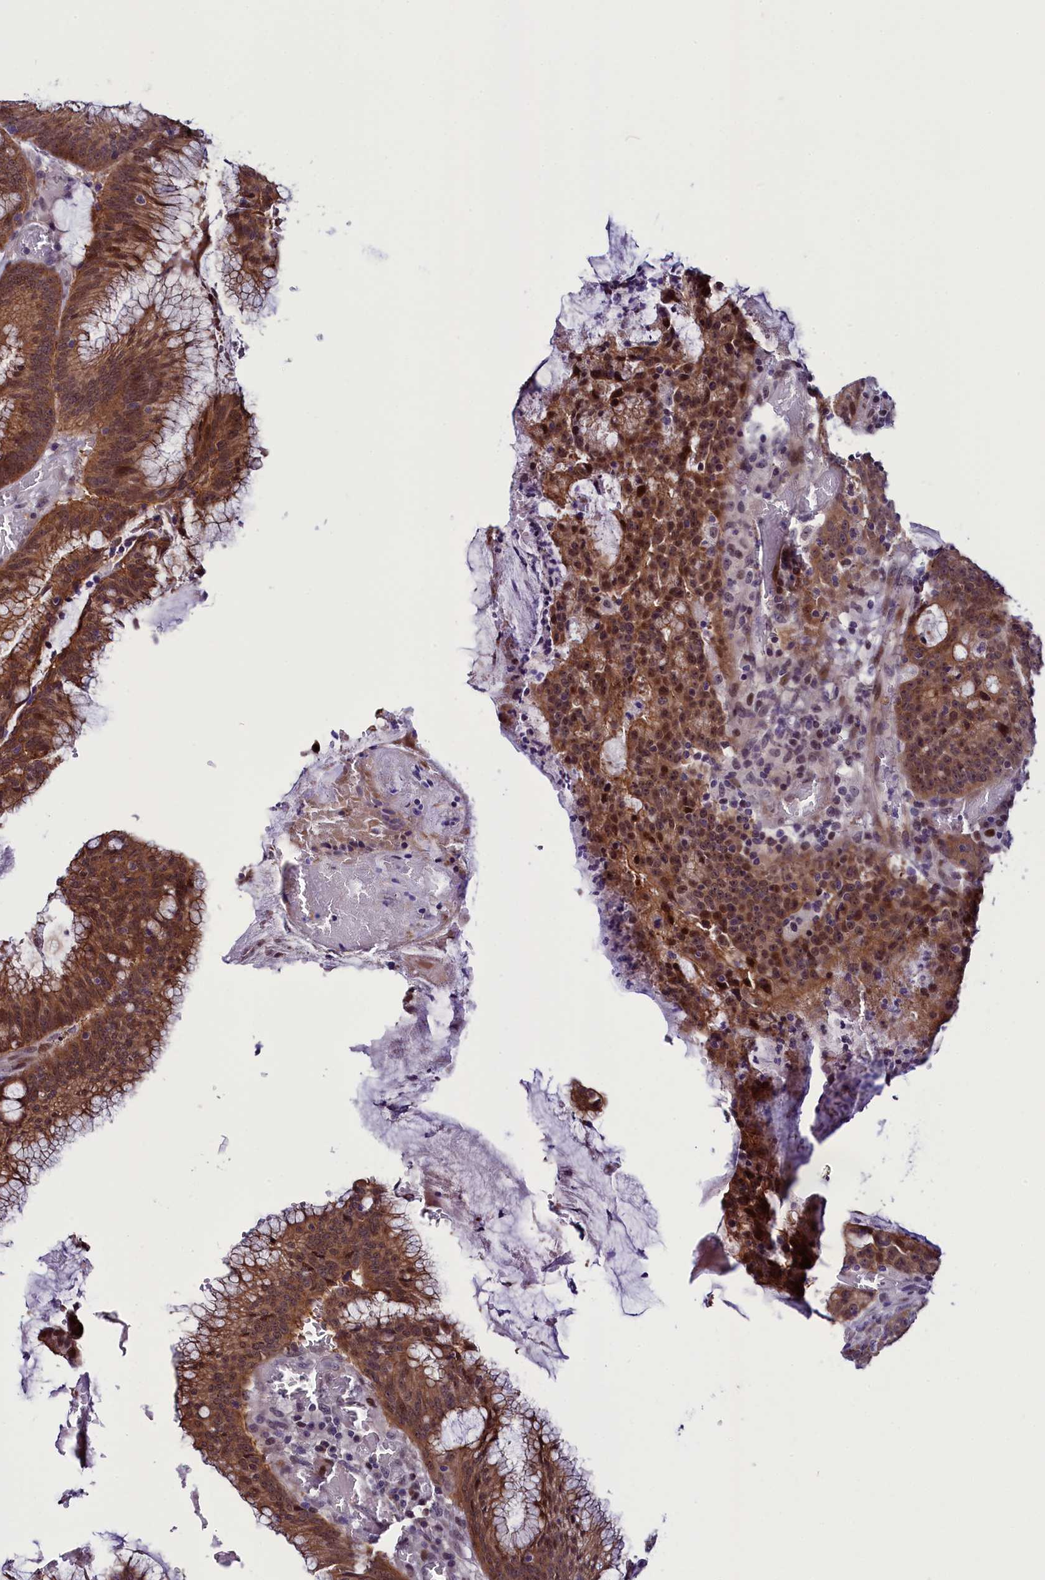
{"staining": {"intensity": "moderate", "quantity": ">75%", "location": "cytoplasmic/membranous,nuclear"}, "tissue": "colorectal cancer", "cell_type": "Tumor cells", "image_type": "cancer", "snomed": [{"axis": "morphology", "description": "Adenocarcinoma, NOS"}, {"axis": "topography", "description": "Rectum"}], "caption": "Immunohistochemistry (IHC) (DAB) staining of colorectal adenocarcinoma exhibits moderate cytoplasmic/membranous and nuclear protein expression in approximately >75% of tumor cells.", "gene": "CCDC106", "patient": {"sex": "female", "age": 77}}